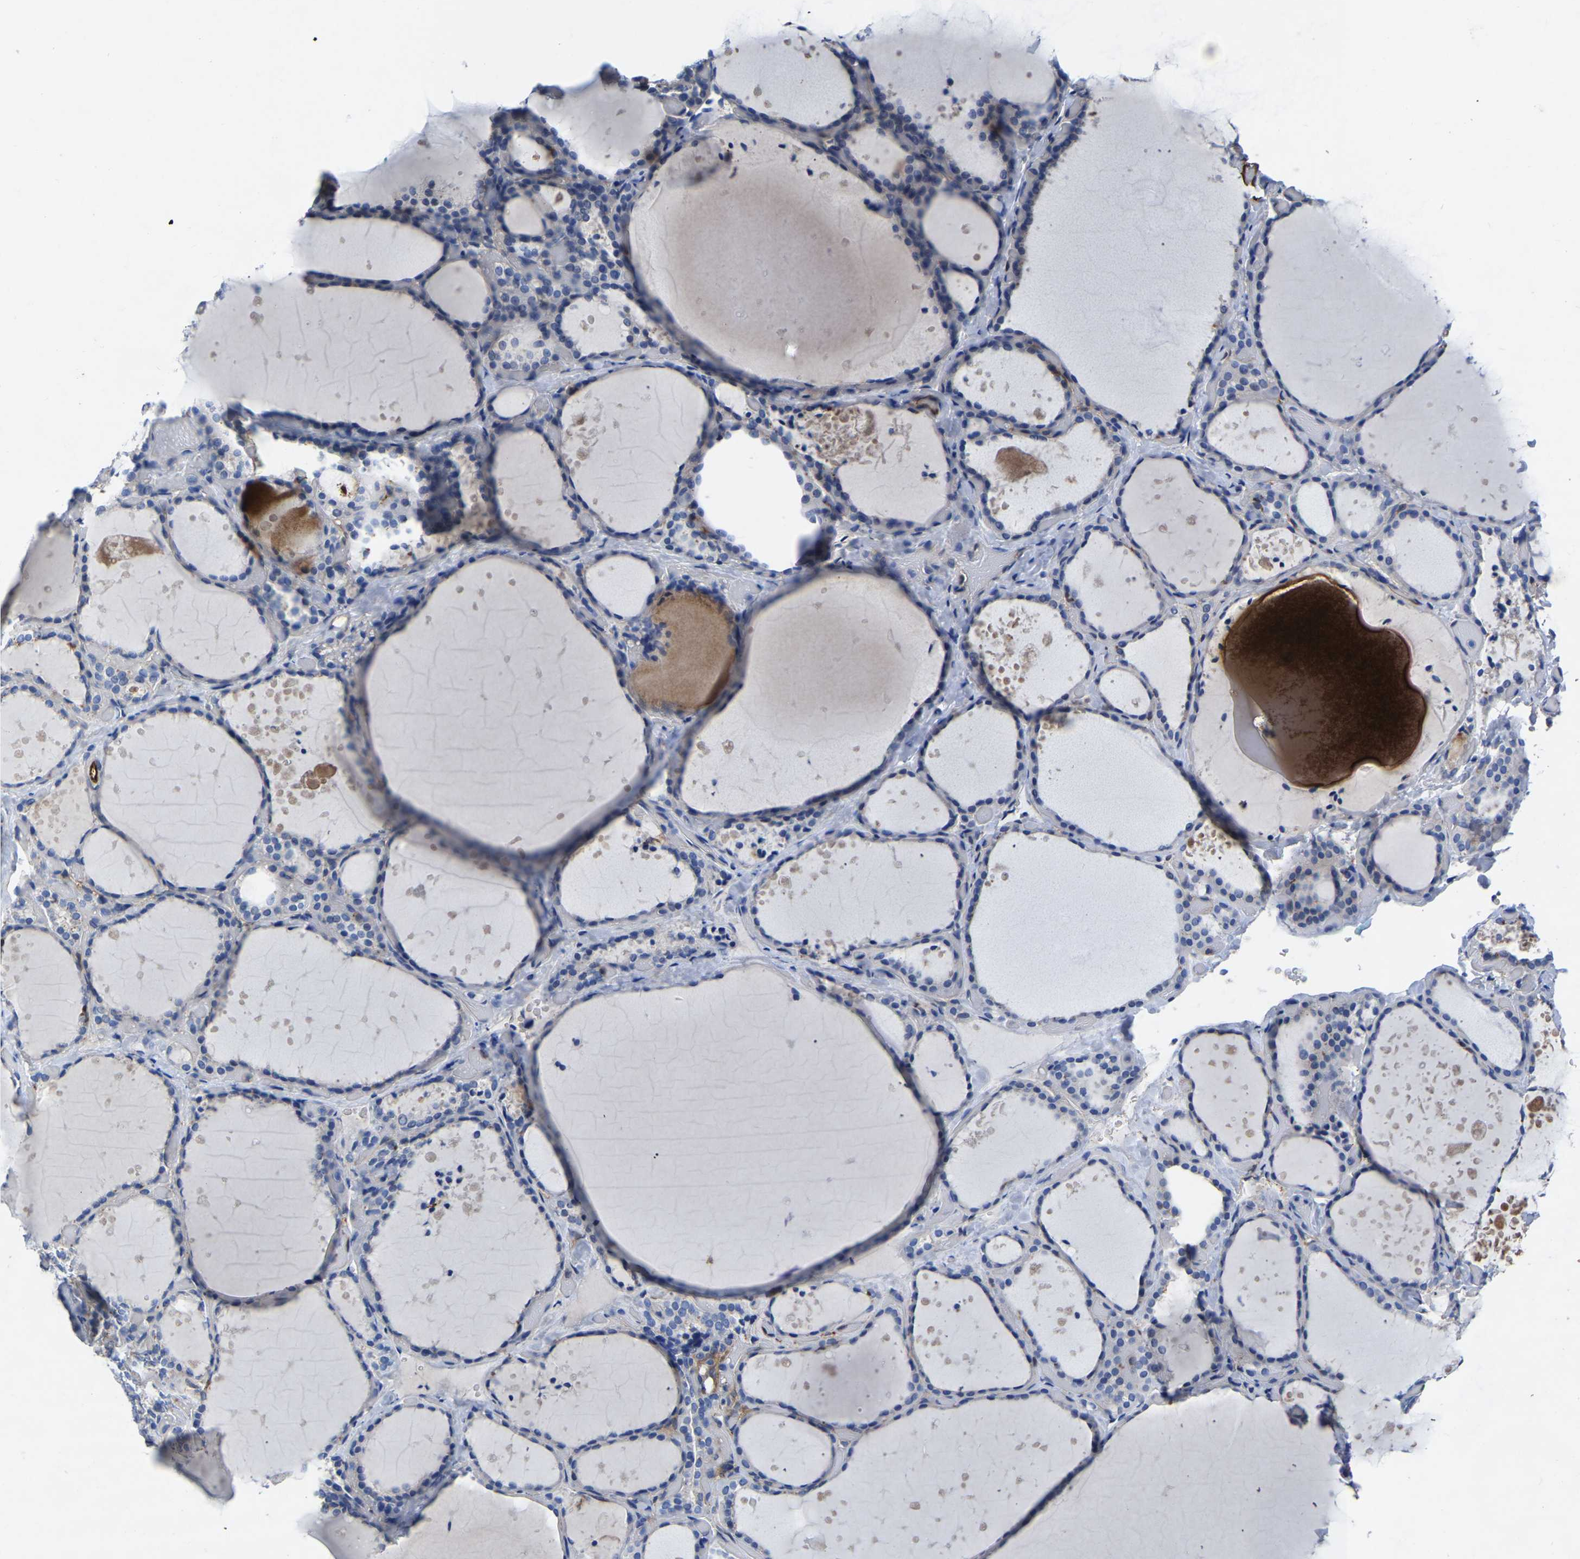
{"staining": {"intensity": "negative", "quantity": "none", "location": "none"}, "tissue": "thyroid gland", "cell_type": "Glandular cells", "image_type": "normal", "snomed": [{"axis": "morphology", "description": "Normal tissue, NOS"}, {"axis": "topography", "description": "Thyroid gland"}], "caption": "DAB immunohistochemical staining of benign human thyroid gland demonstrates no significant expression in glandular cells.", "gene": "ATG2B", "patient": {"sex": "female", "age": 44}}